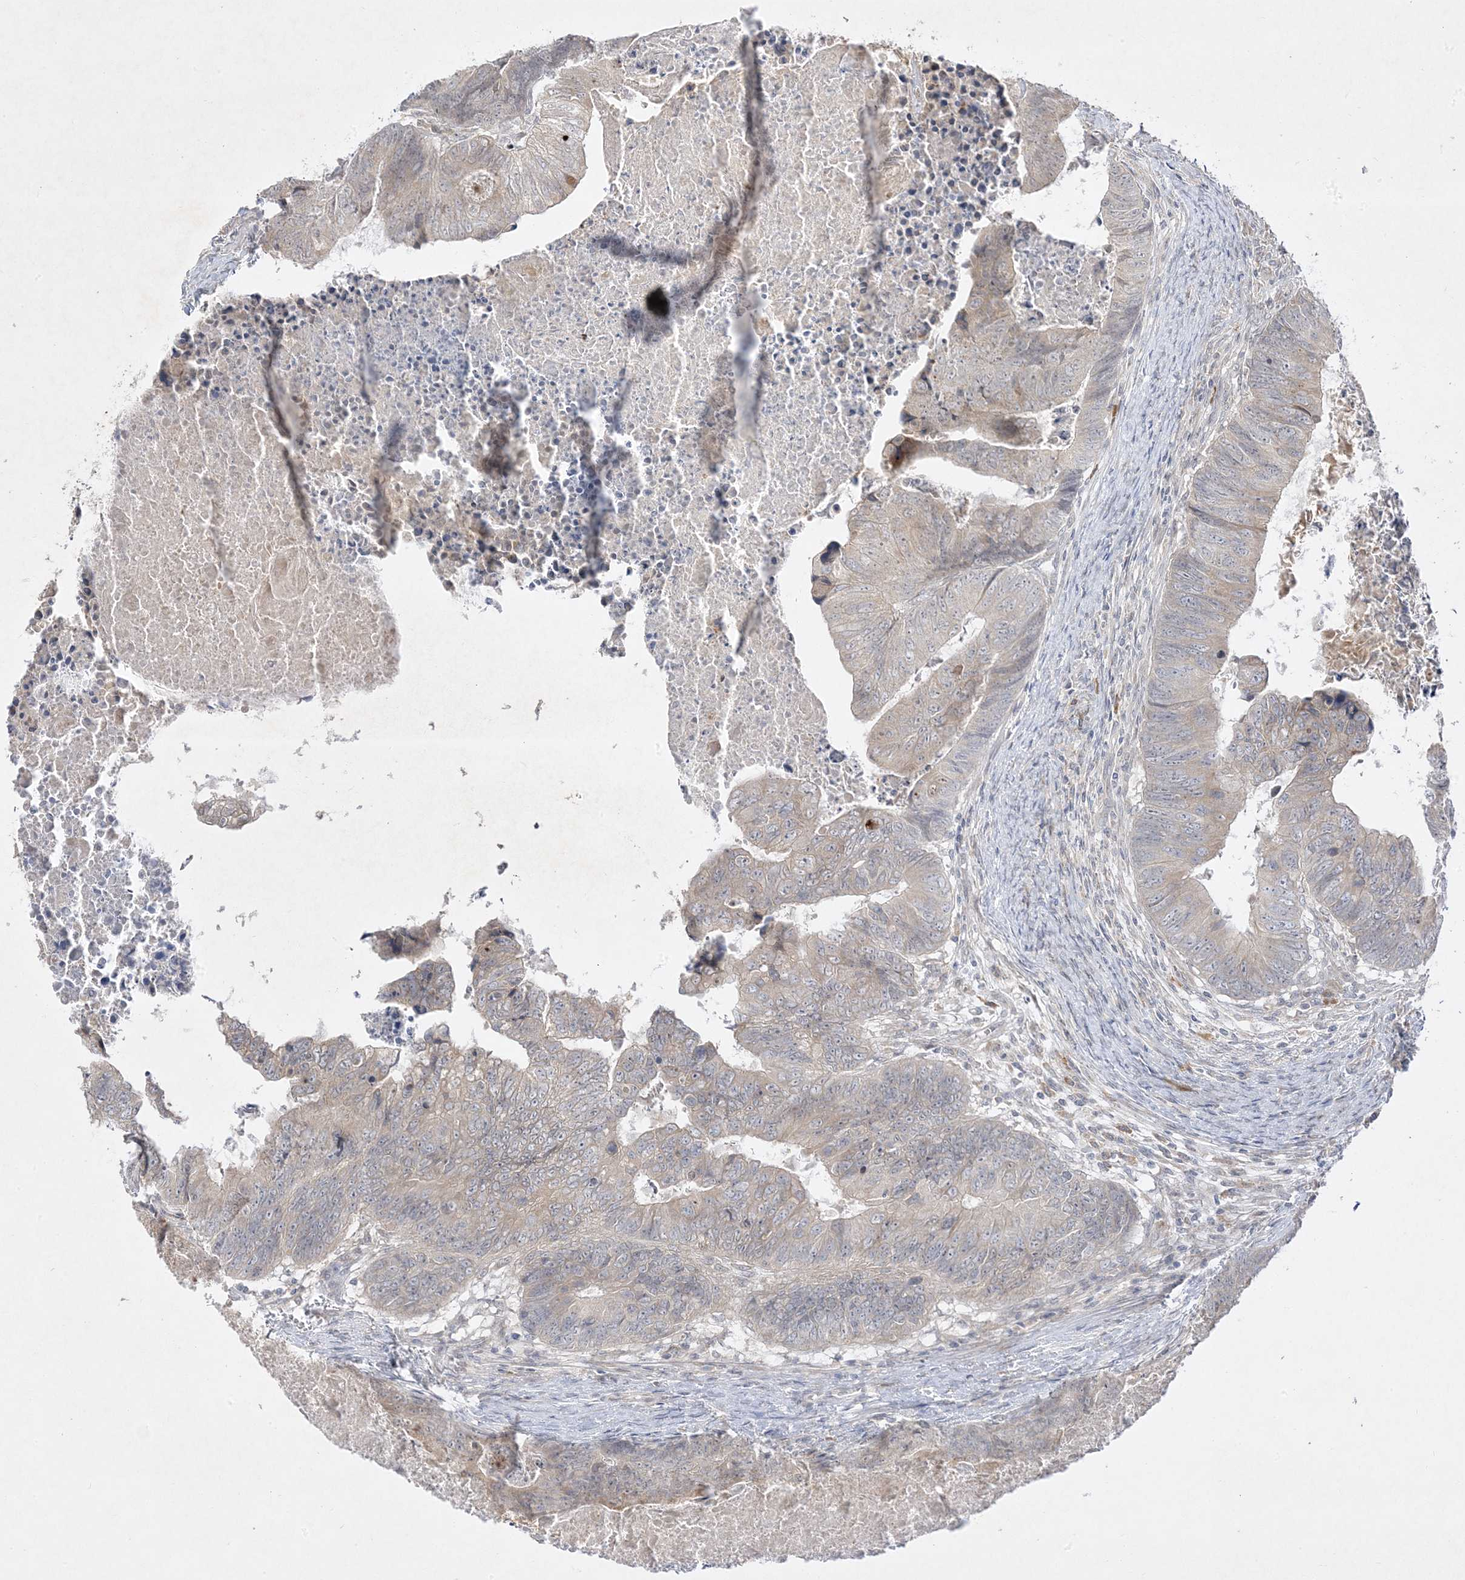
{"staining": {"intensity": "weak", "quantity": "<25%", "location": "cytoplasmic/membranous"}, "tissue": "colorectal cancer", "cell_type": "Tumor cells", "image_type": "cancer", "snomed": [{"axis": "morphology", "description": "Adenocarcinoma, NOS"}, {"axis": "topography", "description": "Colon"}], "caption": "Immunohistochemistry (IHC) of human colorectal cancer displays no expression in tumor cells.", "gene": "C2CD2", "patient": {"sex": "female", "age": 67}}